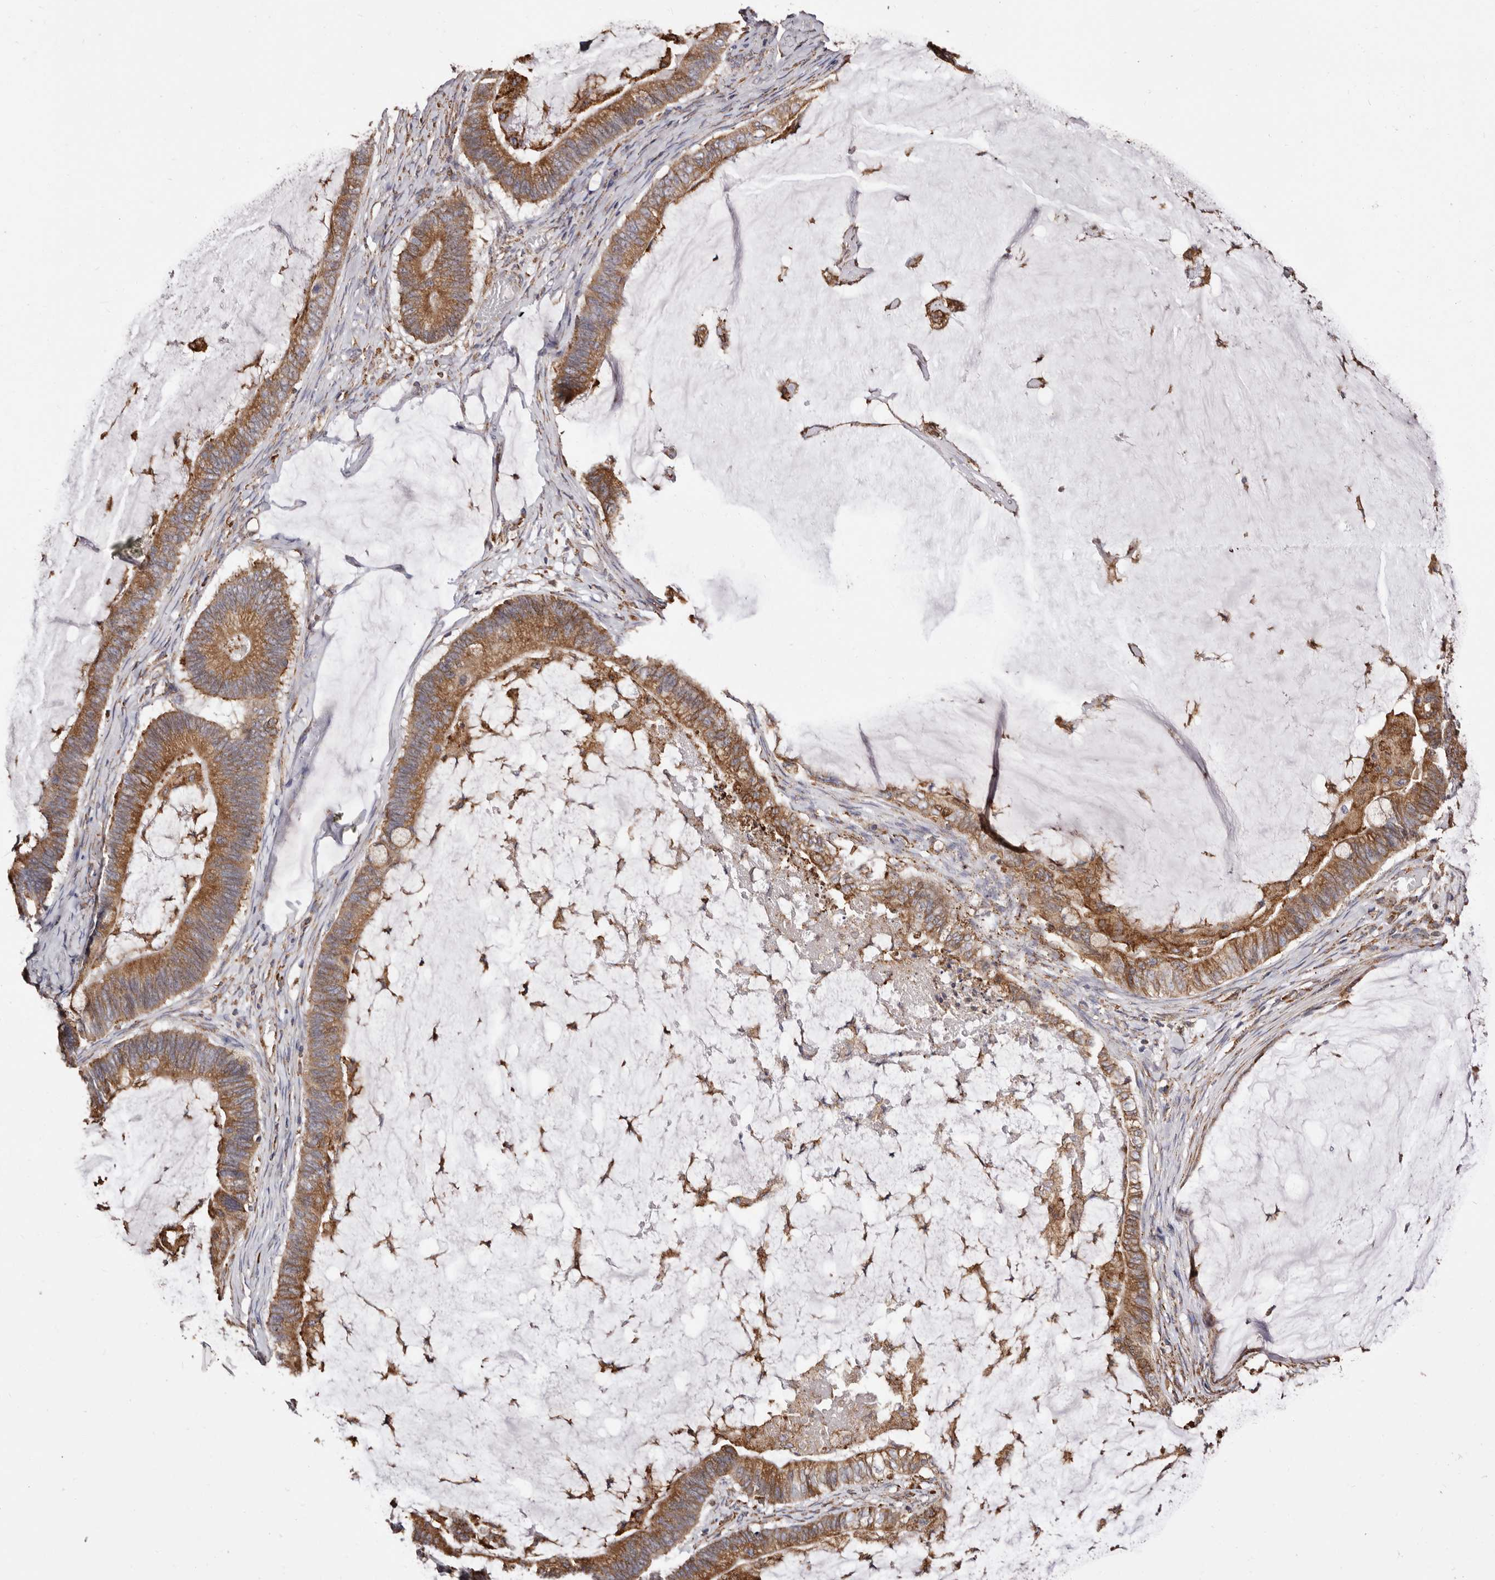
{"staining": {"intensity": "moderate", "quantity": ">75%", "location": "cytoplasmic/membranous"}, "tissue": "ovarian cancer", "cell_type": "Tumor cells", "image_type": "cancer", "snomed": [{"axis": "morphology", "description": "Cystadenocarcinoma, mucinous, NOS"}, {"axis": "topography", "description": "Ovary"}], "caption": "Ovarian cancer stained for a protein displays moderate cytoplasmic/membranous positivity in tumor cells. The protein of interest is stained brown, and the nuclei are stained in blue (DAB (3,3'-diaminobenzidine) IHC with brightfield microscopy, high magnification).", "gene": "ACBD6", "patient": {"sex": "female", "age": 61}}